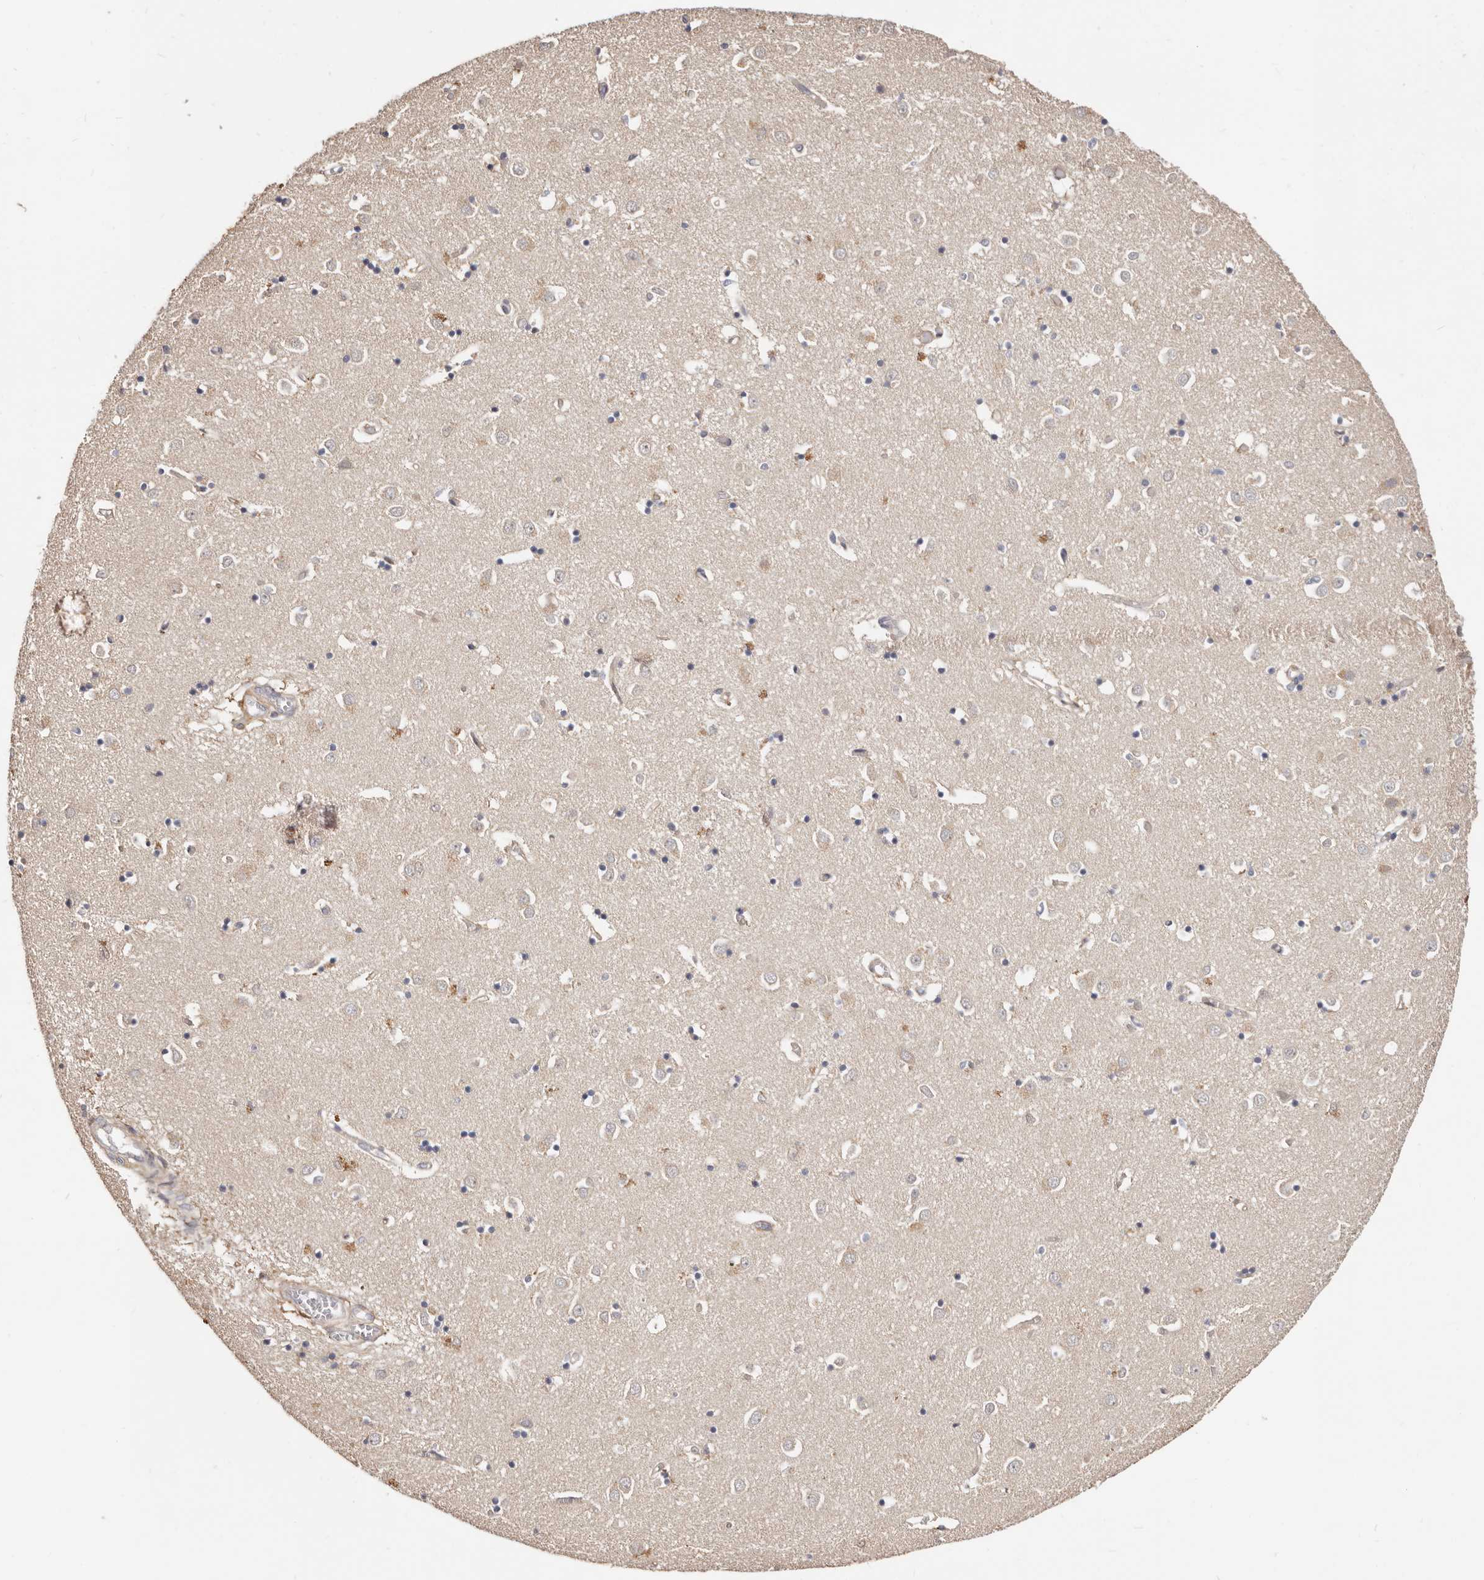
{"staining": {"intensity": "negative", "quantity": "none", "location": "none"}, "tissue": "caudate", "cell_type": "Glial cells", "image_type": "normal", "snomed": [{"axis": "morphology", "description": "Normal tissue, NOS"}, {"axis": "topography", "description": "Lateral ventricle wall"}], "caption": "Normal caudate was stained to show a protein in brown. There is no significant staining in glial cells. The staining was performed using DAB (3,3'-diaminobenzidine) to visualize the protein expression in brown, while the nuclei were stained in blue with hematoxylin (Magnification: 20x).", "gene": "TRIP13", "patient": {"sex": "male", "age": 70}}